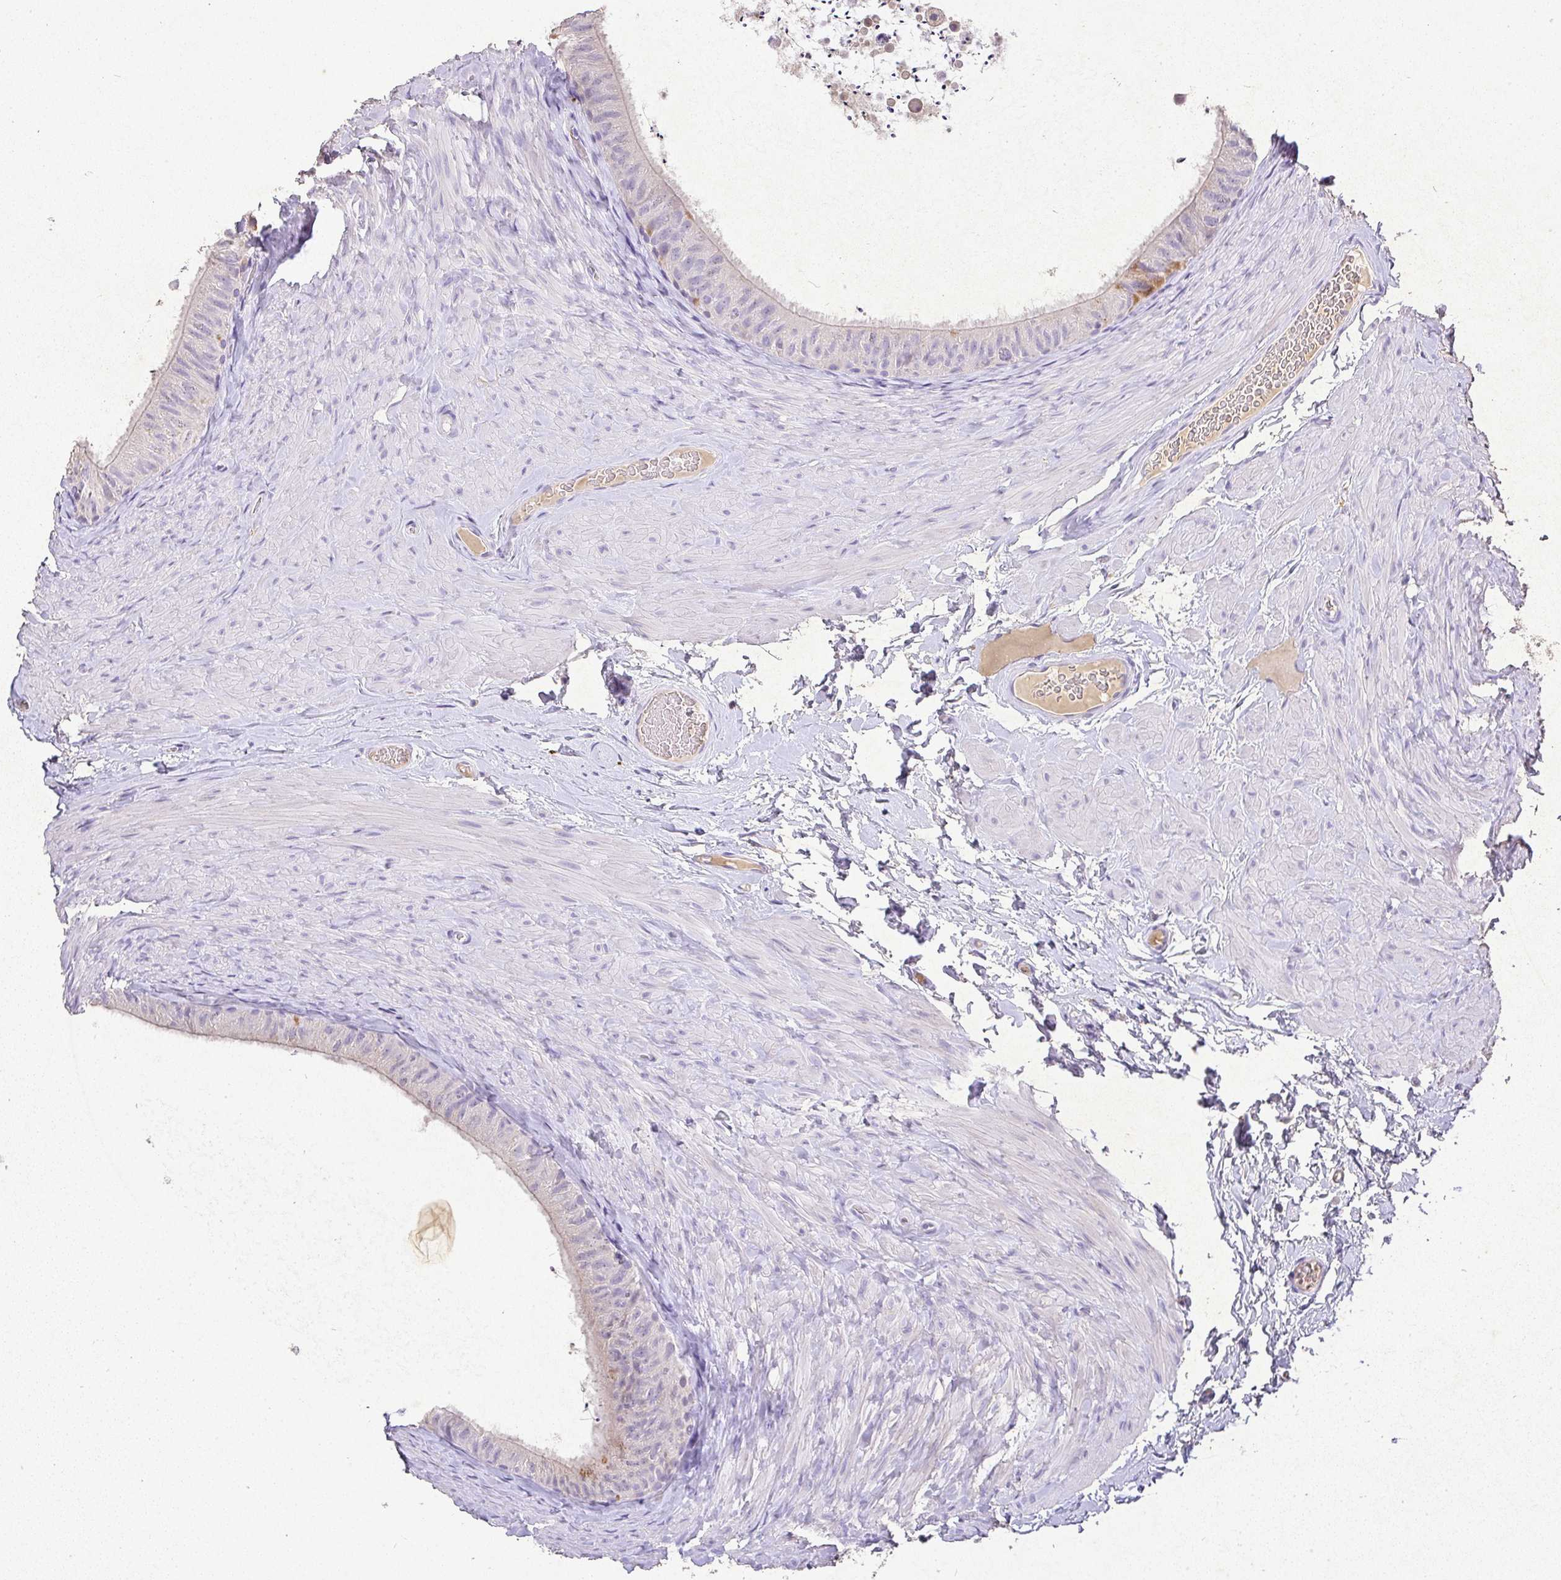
{"staining": {"intensity": "moderate", "quantity": "<25%", "location": "cytoplasmic/membranous"}, "tissue": "epididymis", "cell_type": "Glandular cells", "image_type": "normal", "snomed": [{"axis": "morphology", "description": "Normal tissue, NOS"}, {"axis": "topography", "description": "Epididymis, spermatic cord, NOS"}, {"axis": "topography", "description": "Epididymis"}], "caption": "Immunohistochemical staining of unremarkable epididymis demonstrates low levels of moderate cytoplasmic/membranous staining in about <25% of glandular cells. (DAB (3,3'-diaminobenzidine) IHC with brightfield microscopy, high magnification).", "gene": "RPS2", "patient": {"sex": "male", "age": 31}}